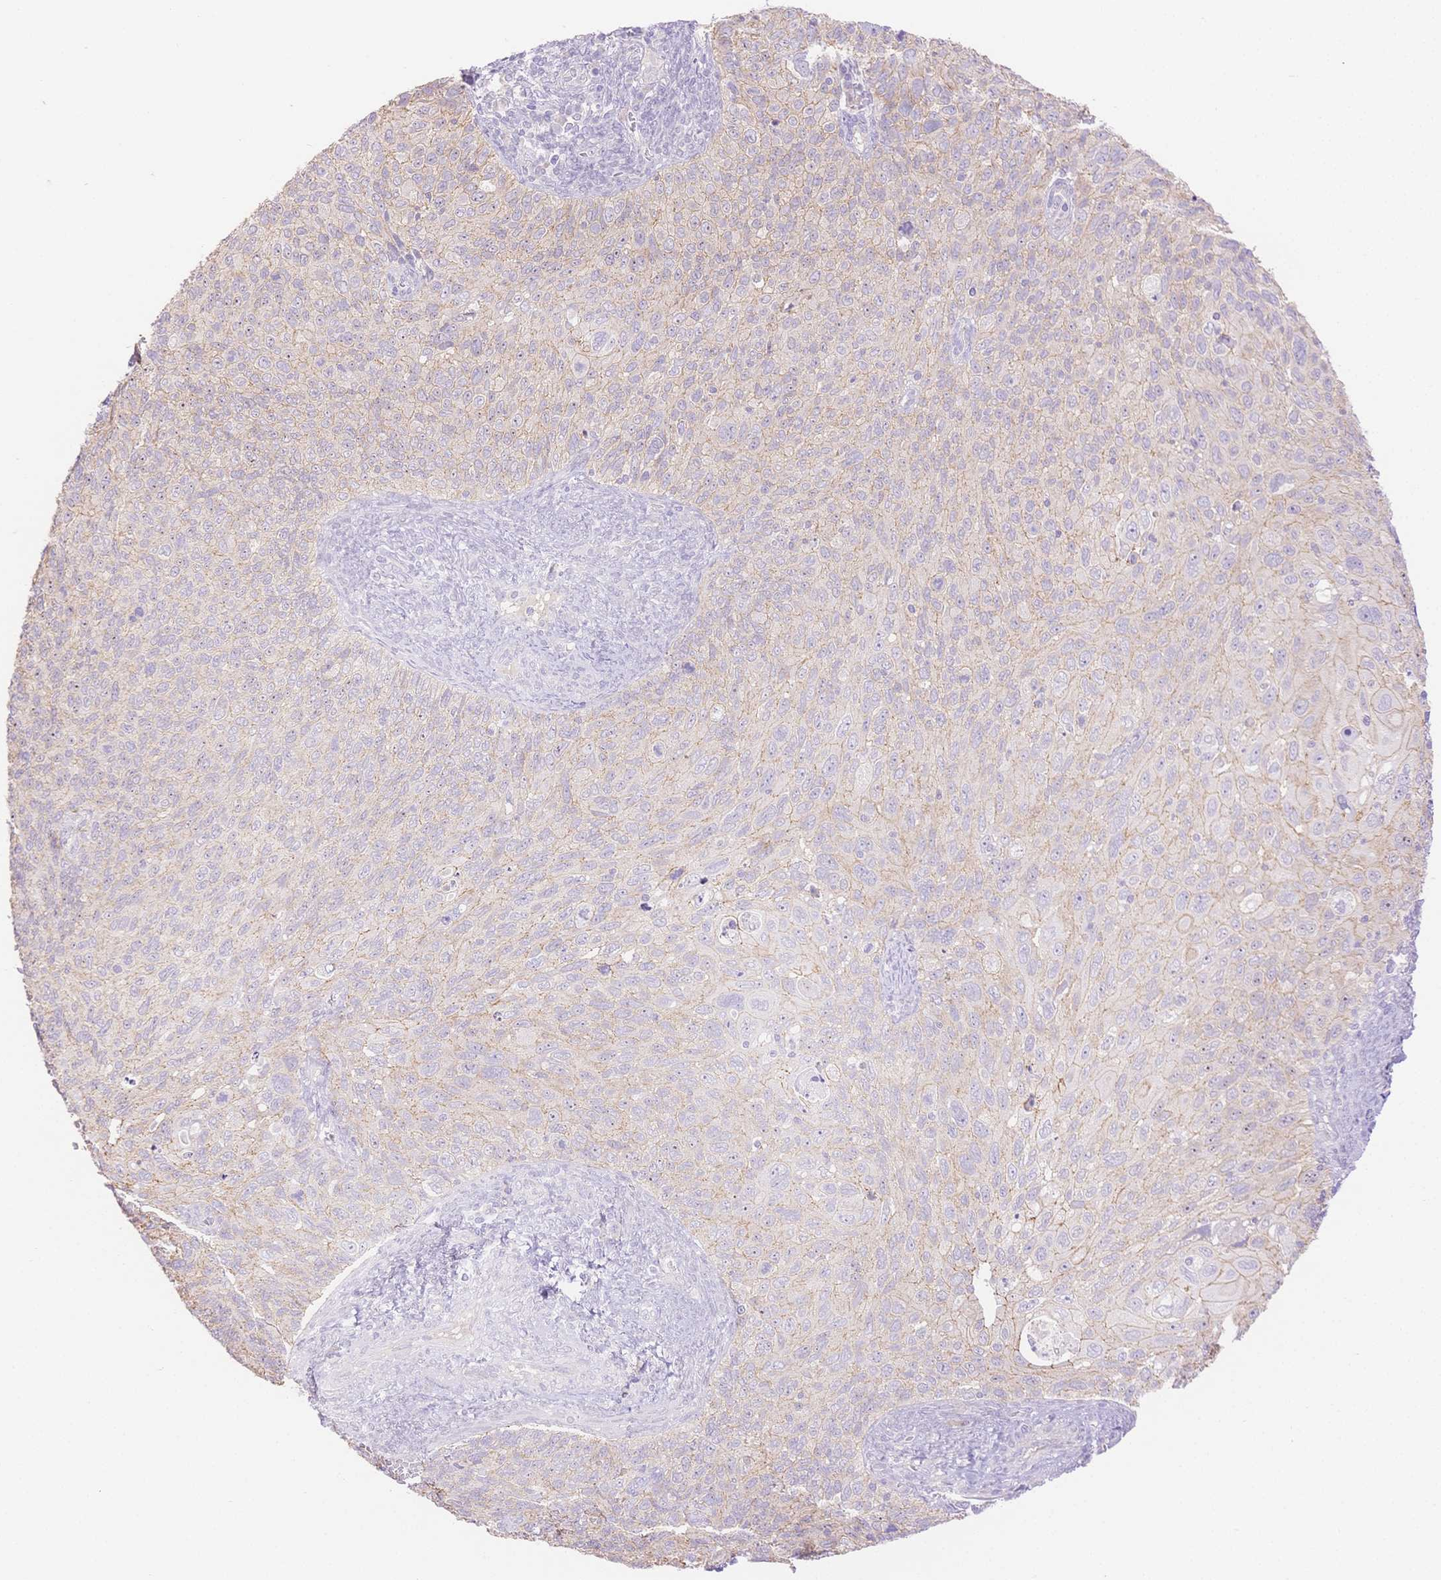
{"staining": {"intensity": "negative", "quantity": "none", "location": "none"}, "tissue": "cervical cancer", "cell_type": "Tumor cells", "image_type": "cancer", "snomed": [{"axis": "morphology", "description": "Squamous cell carcinoma, NOS"}, {"axis": "topography", "description": "Cervix"}], "caption": "Immunohistochemical staining of squamous cell carcinoma (cervical) shows no significant staining in tumor cells.", "gene": "WDR54", "patient": {"sex": "female", "age": 70}}